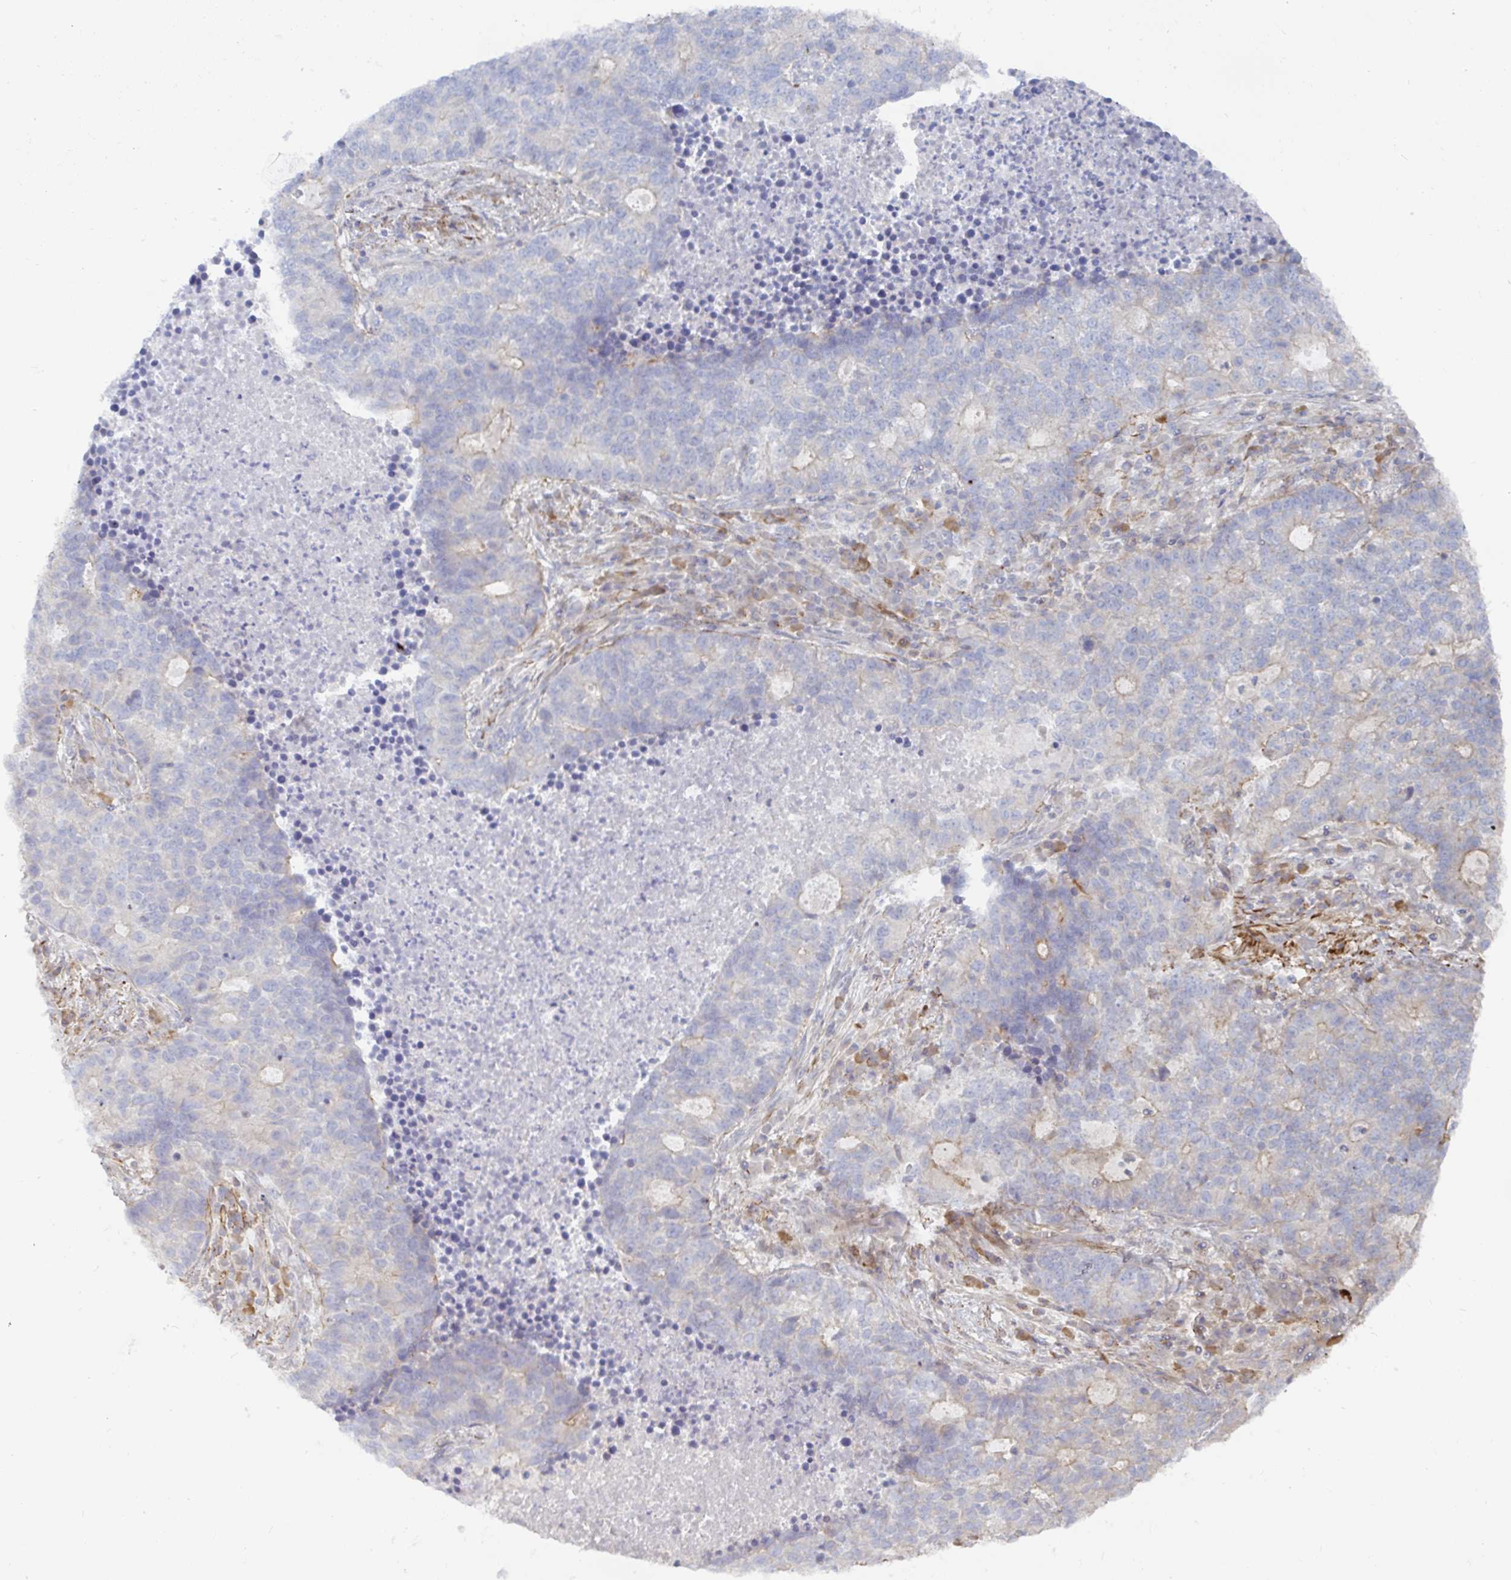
{"staining": {"intensity": "weak", "quantity": "<25%", "location": "cytoplasmic/membranous"}, "tissue": "lung cancer", "cell_type": "Tumor cells", "image_type": "cancer", "snomed": [{"axis": "morphology", "description": "Adenocarcinoma, NOS"}, {"axis": "topography", "description": "Lung"}], "caption": "This is an IHC micrograph of adenocarcinoma (lung). There is no expression in tumor cells.", "gene": "SSH2", "patient": {"sex": "male", "age": 57}}